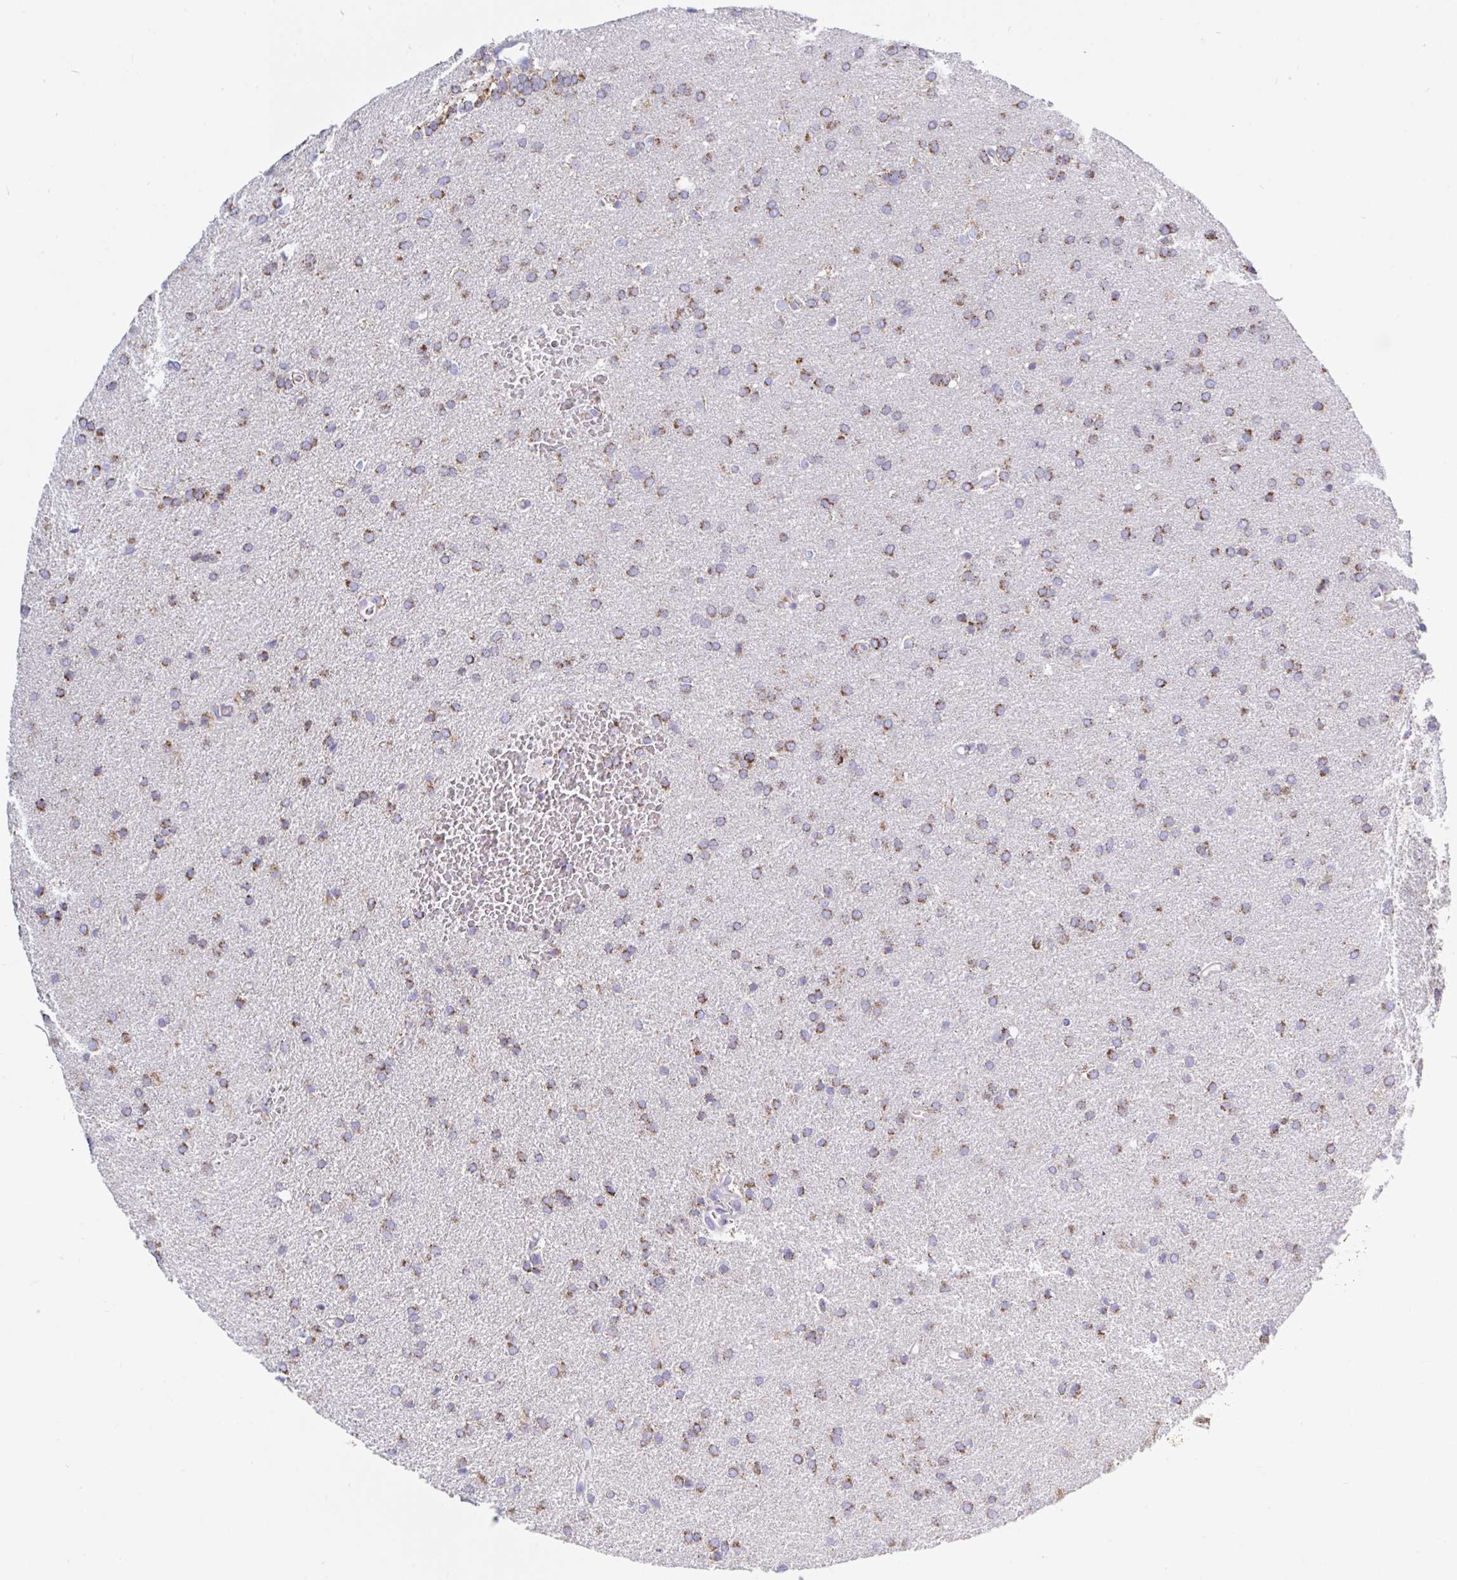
{"staining": {"intensity": "moderate", "quantity": "25%-75%", "location": "cytoplasmic/membranous"}, "tissue": "glioma", "cell_type": "Tumor cells", "image_type": "cancer", "snomed": [{"axis": "morphology", "description": "Glioma, malignant, Low grade"}, {"axis": "topography", "description": "Brain"}], "caption": "Glioma was stained to show a protein in brown. There is medium levels of moderate cytoplasmic/membranous staining in approximately 25%-75% of tumor cells.", "gene": "HSPE1", "patient": {"sex": "female", "age": 34}}